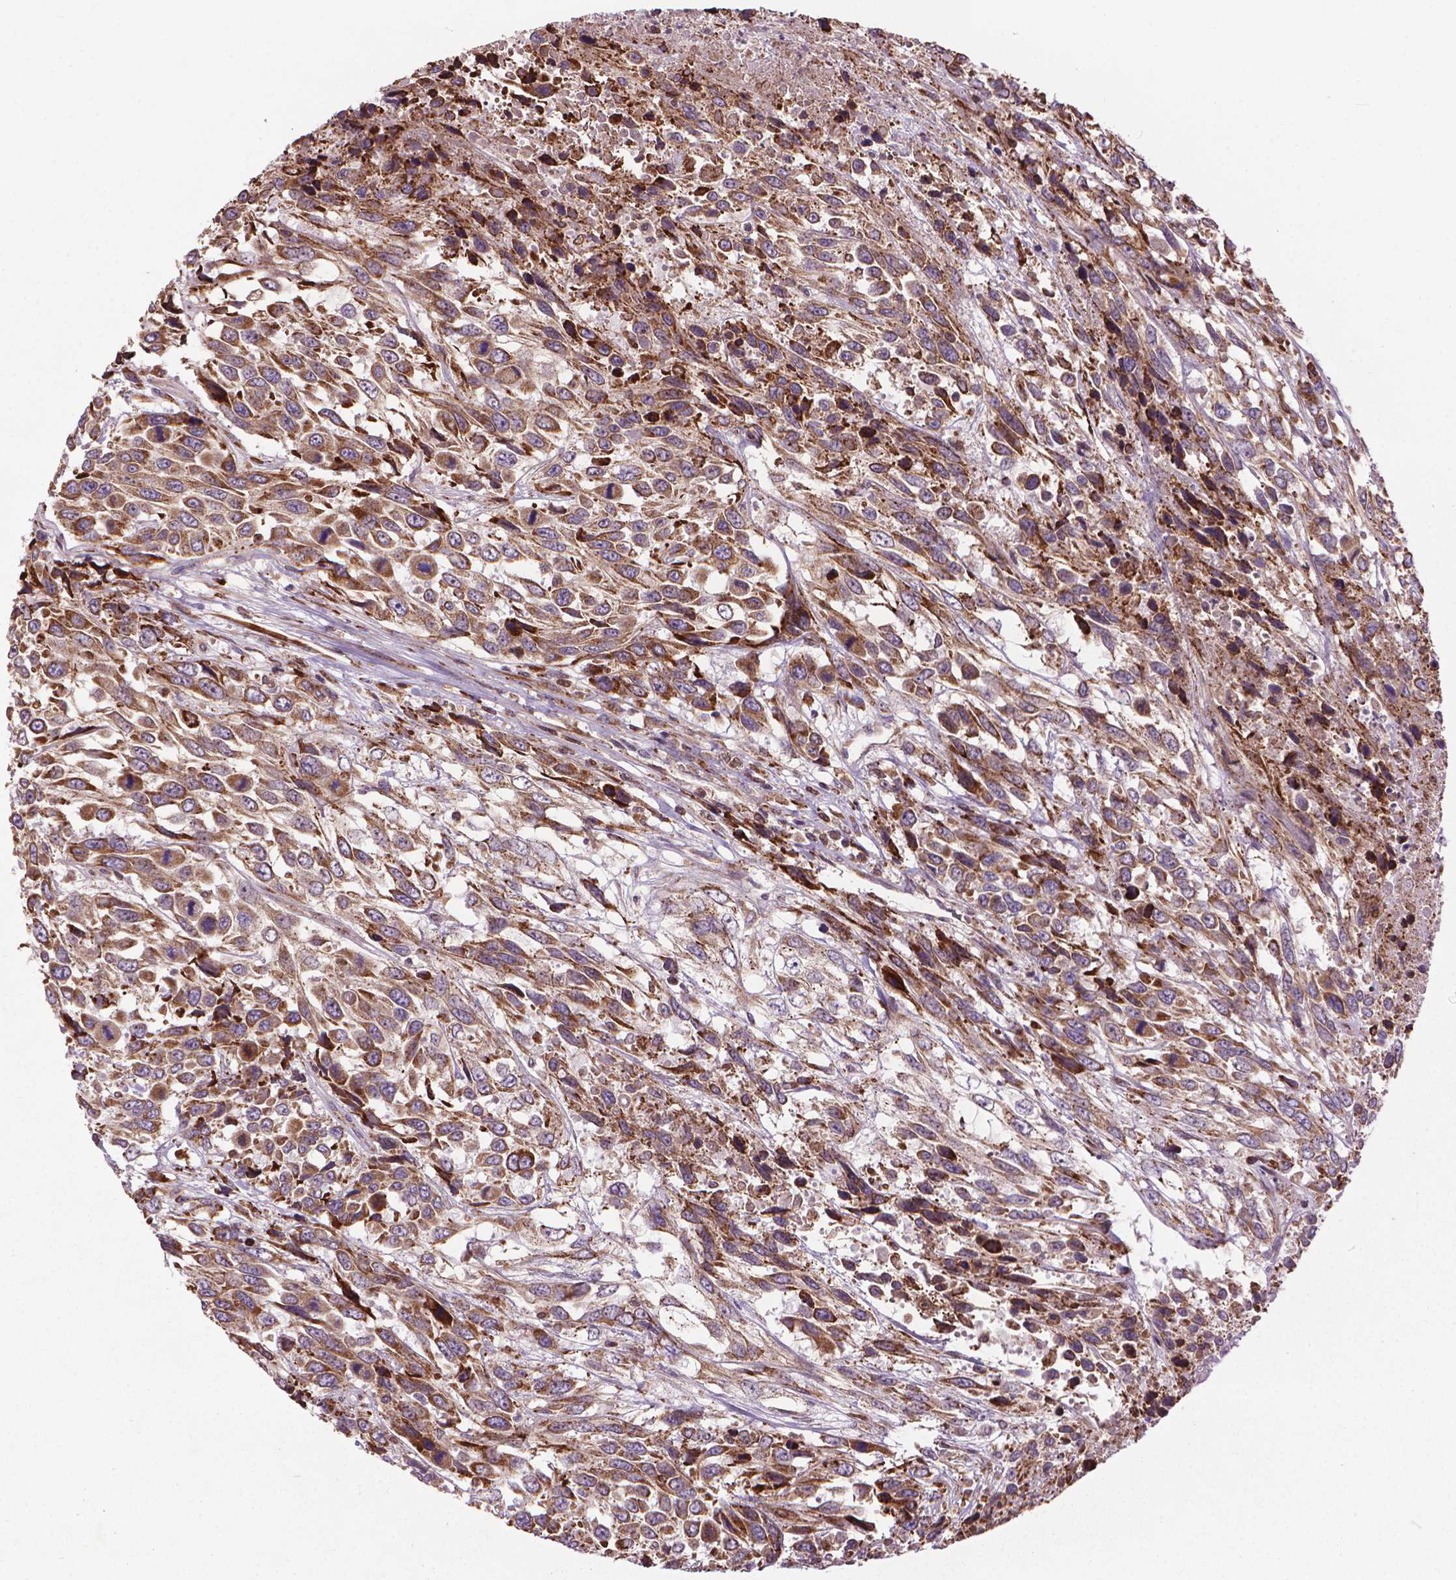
{"staining": {"intensity": "moderate", "quantity": ">75%", "location": "cytoplasmic/membranous"}, "tissue": "urothelial cancer", "cell_type": "Tumor cells", "image_type": "cancer", "snomed": [{"axis": "morphology", "description": "Urothelial carcinoma, High grade"}, {"axis": "topography", "description": "Urinary bladder"}], "caption": "Urothelial carcinoma (high-grade) stained with immunohistochemistry demonstrates moderate cytoplasmic/membranous positivity in about >75% of tumor cells.", "gene": "MYH14", "patient": {"sex": "female", "age": 70}}